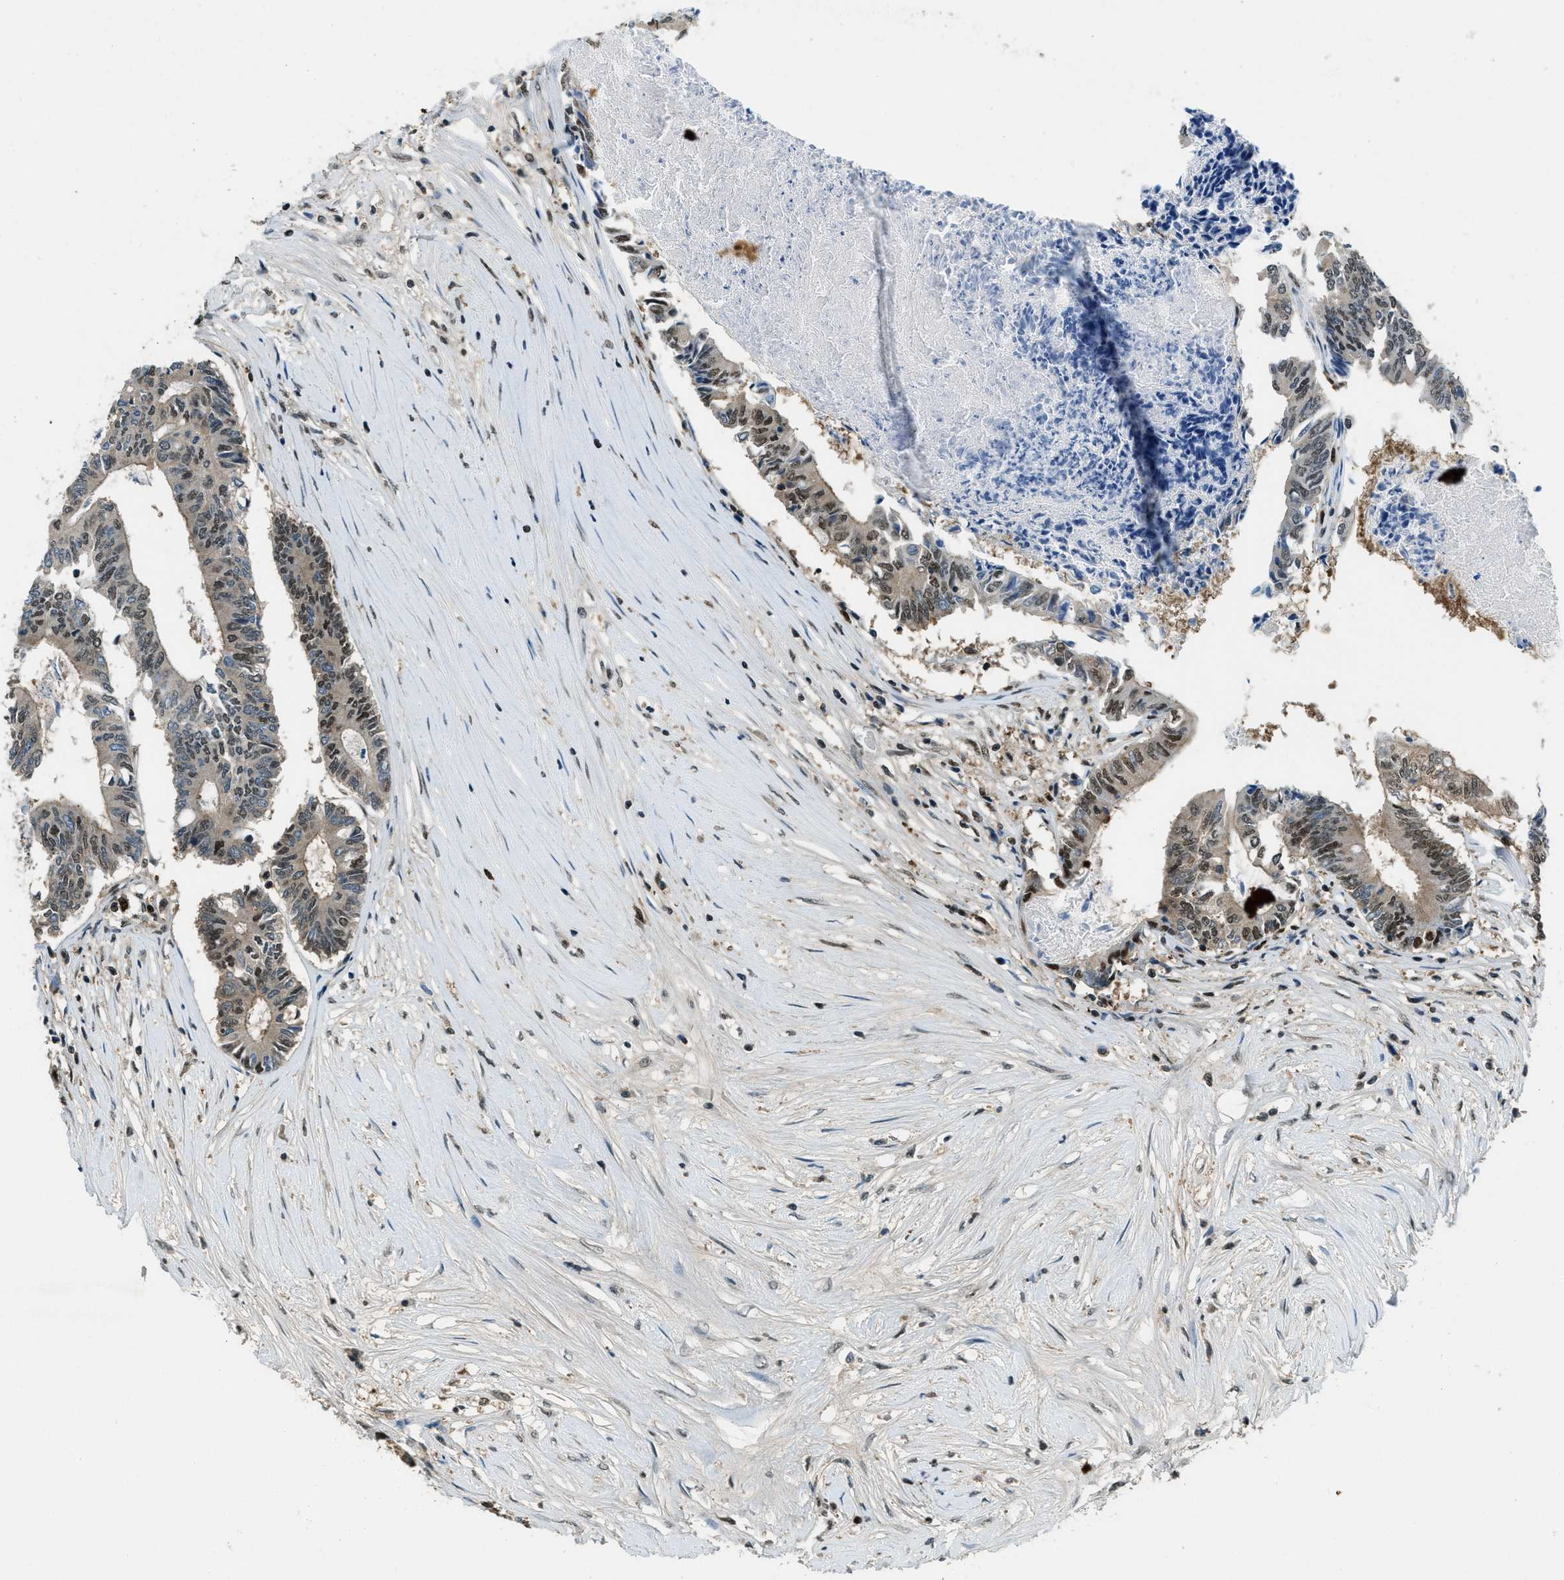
{"staining": {"intensity": "moderate", "quantity": ">75%", "location": "nuclear"}, "tissue": "colorectal cancer", "cell_type": "Tumor cells", "image_type": "cancer", "snomed": [{"axis": "morphology", "description": "Adenocarcinoma, NOS"}, {"axis": "topography", "description": "Rectum"}], "caption": "Colorectal cancer tissue exhibits moderate nuclear positivity in about >75% of tumor cells, visualized by immunohistochemistry.", "gene": "OGFR", "patient": {"sex": "male", "age": 63}}